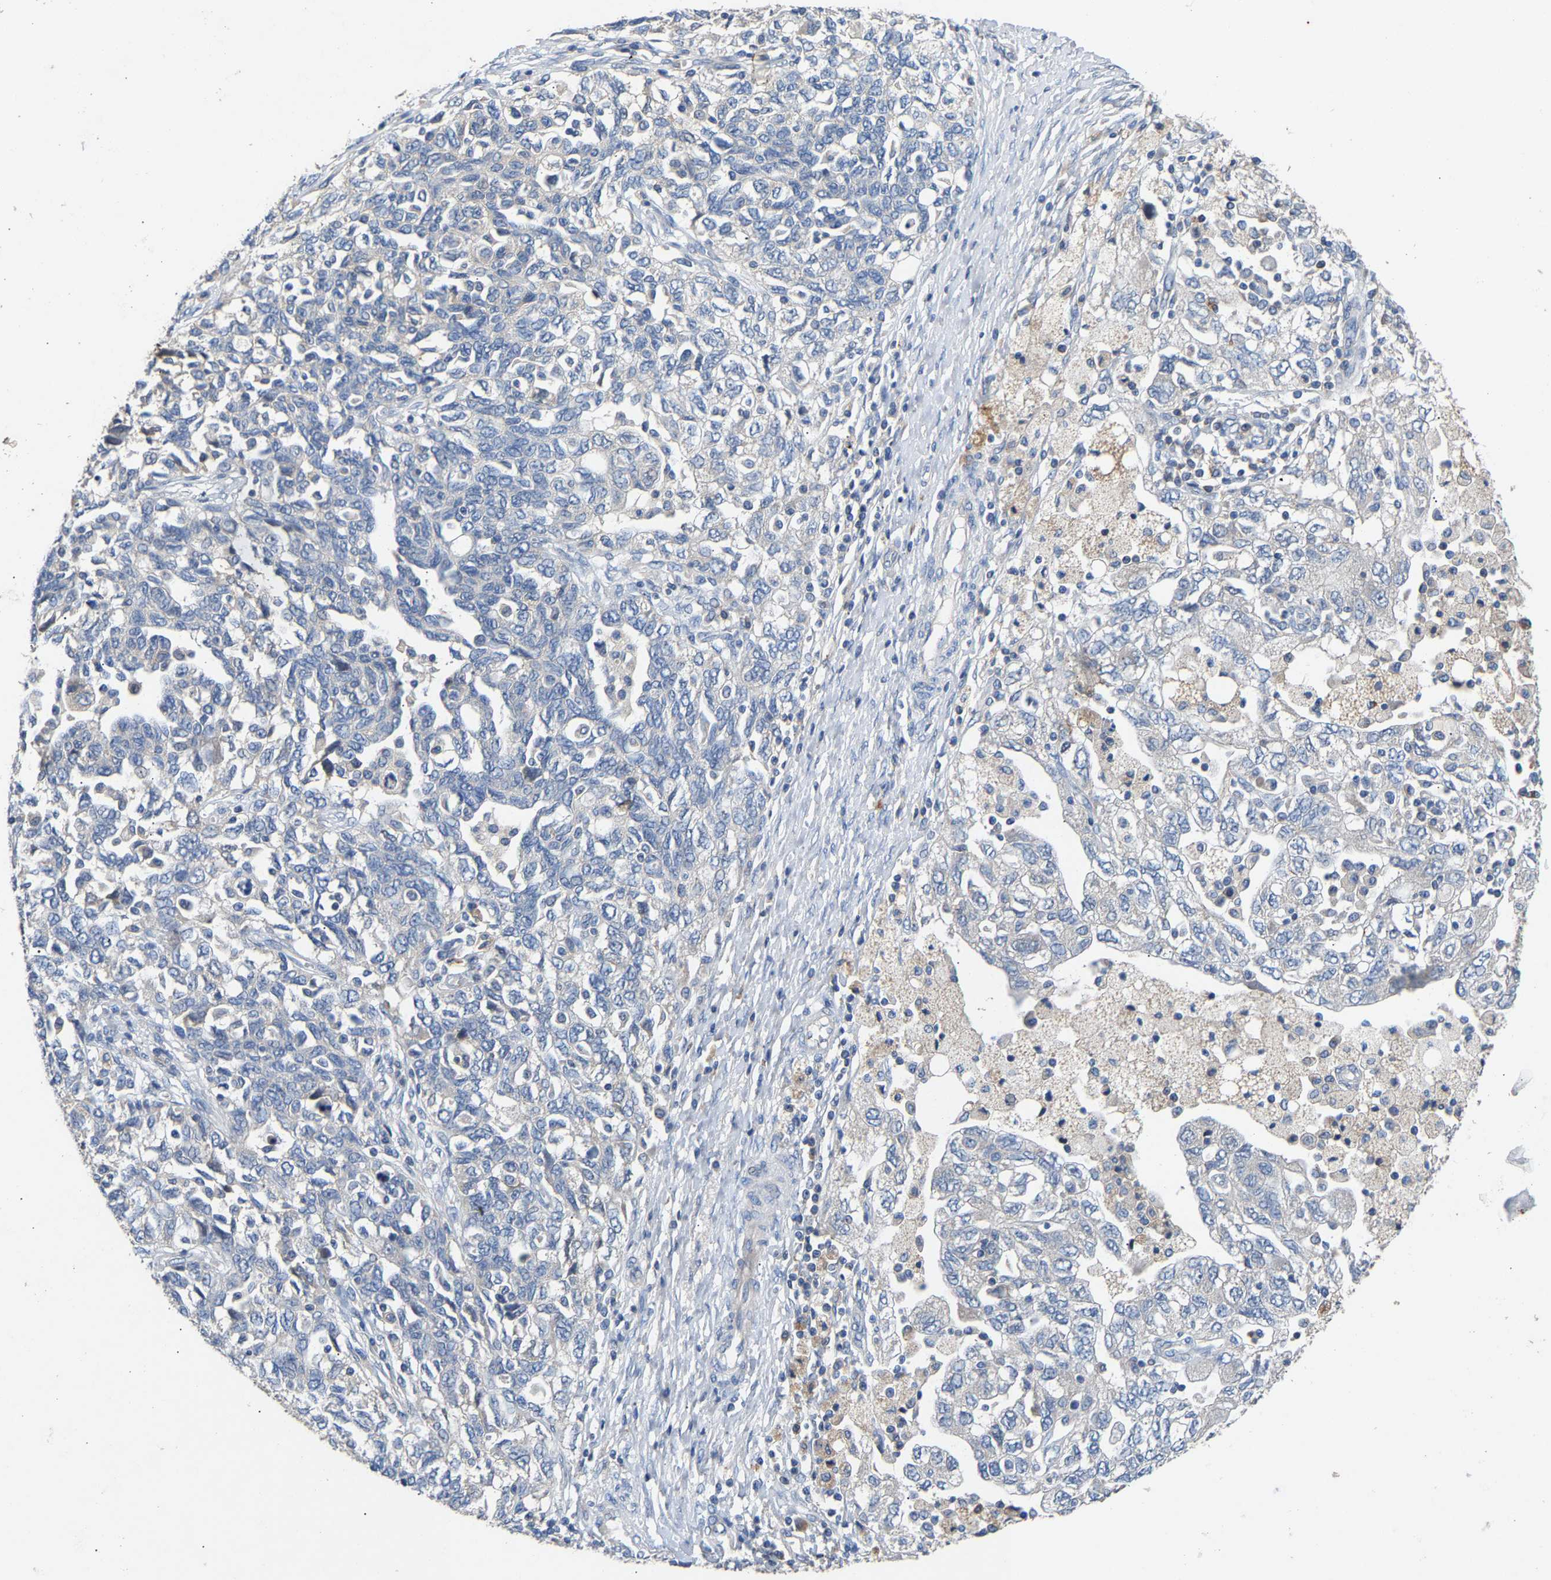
{"staining": {"intensity": "negative", "quantity": "none", "location": "none"}, "tissue": "ovarian cancer", "cell_type": "Tumor cells", "image_type": "cancer", "snomed": [{"axis": "morphology", "description": "Carcinoma, NOS"}, {"axis": "morphology", "description": "Cystadenocarcinoma, serous, NOS"}, {"axis": "topography", "description": "Ovary"}], "caption": "Histopathology image shows no significant protein expression in tumor cells of ovarian cancer (carcinoma).", "gene": "CCDC171", "patient": {"sex": "female", "age": 69}}